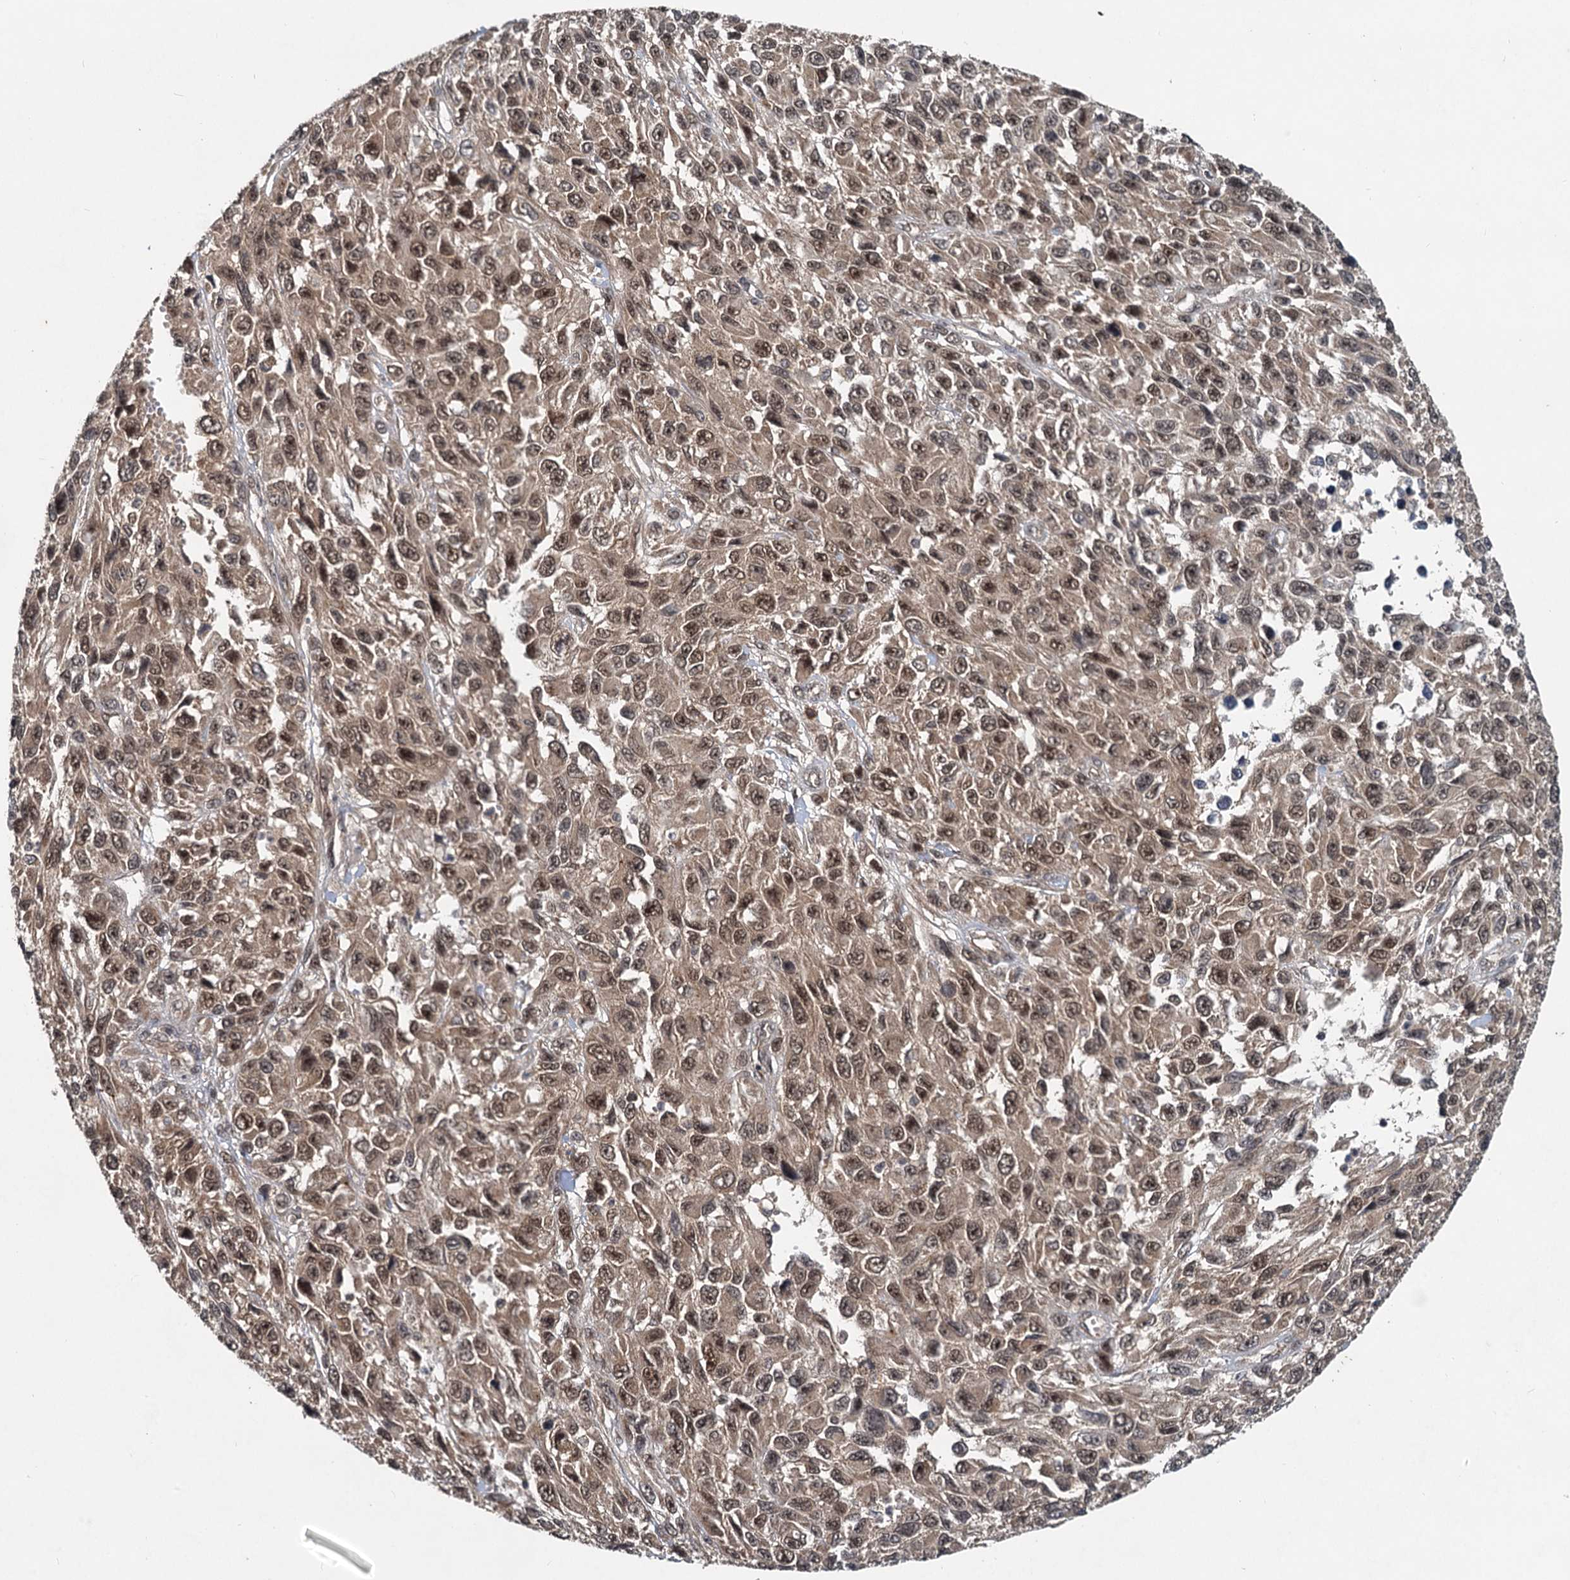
{"staining": {"intensity": "moderate", "quantity": ">75%", "location": "nuclear"}, "tissue": "melanoma", "cell_type": "Tumor cells", "image_type": "cancer", "snomed": [{"axis": "morphology", "description": "Normal tissue, NOS"}, {"axis": "morphology", "description": "Malignant melanoma, NOS"}, {"axis": "topography", "description": "Skin"}], "caption": "IHC staining of melanoma, which displays medium levels of moderate nuclear positivity in approximately >75% of tumor cells indicating moderate nuclear protein positivity. The staining was performed using DAB (brown) for protein detection and nuclei were counterstained in hematoxylin (blue).", "gene": "RITA1", "patient": {"sex": "female", "age": 96}}